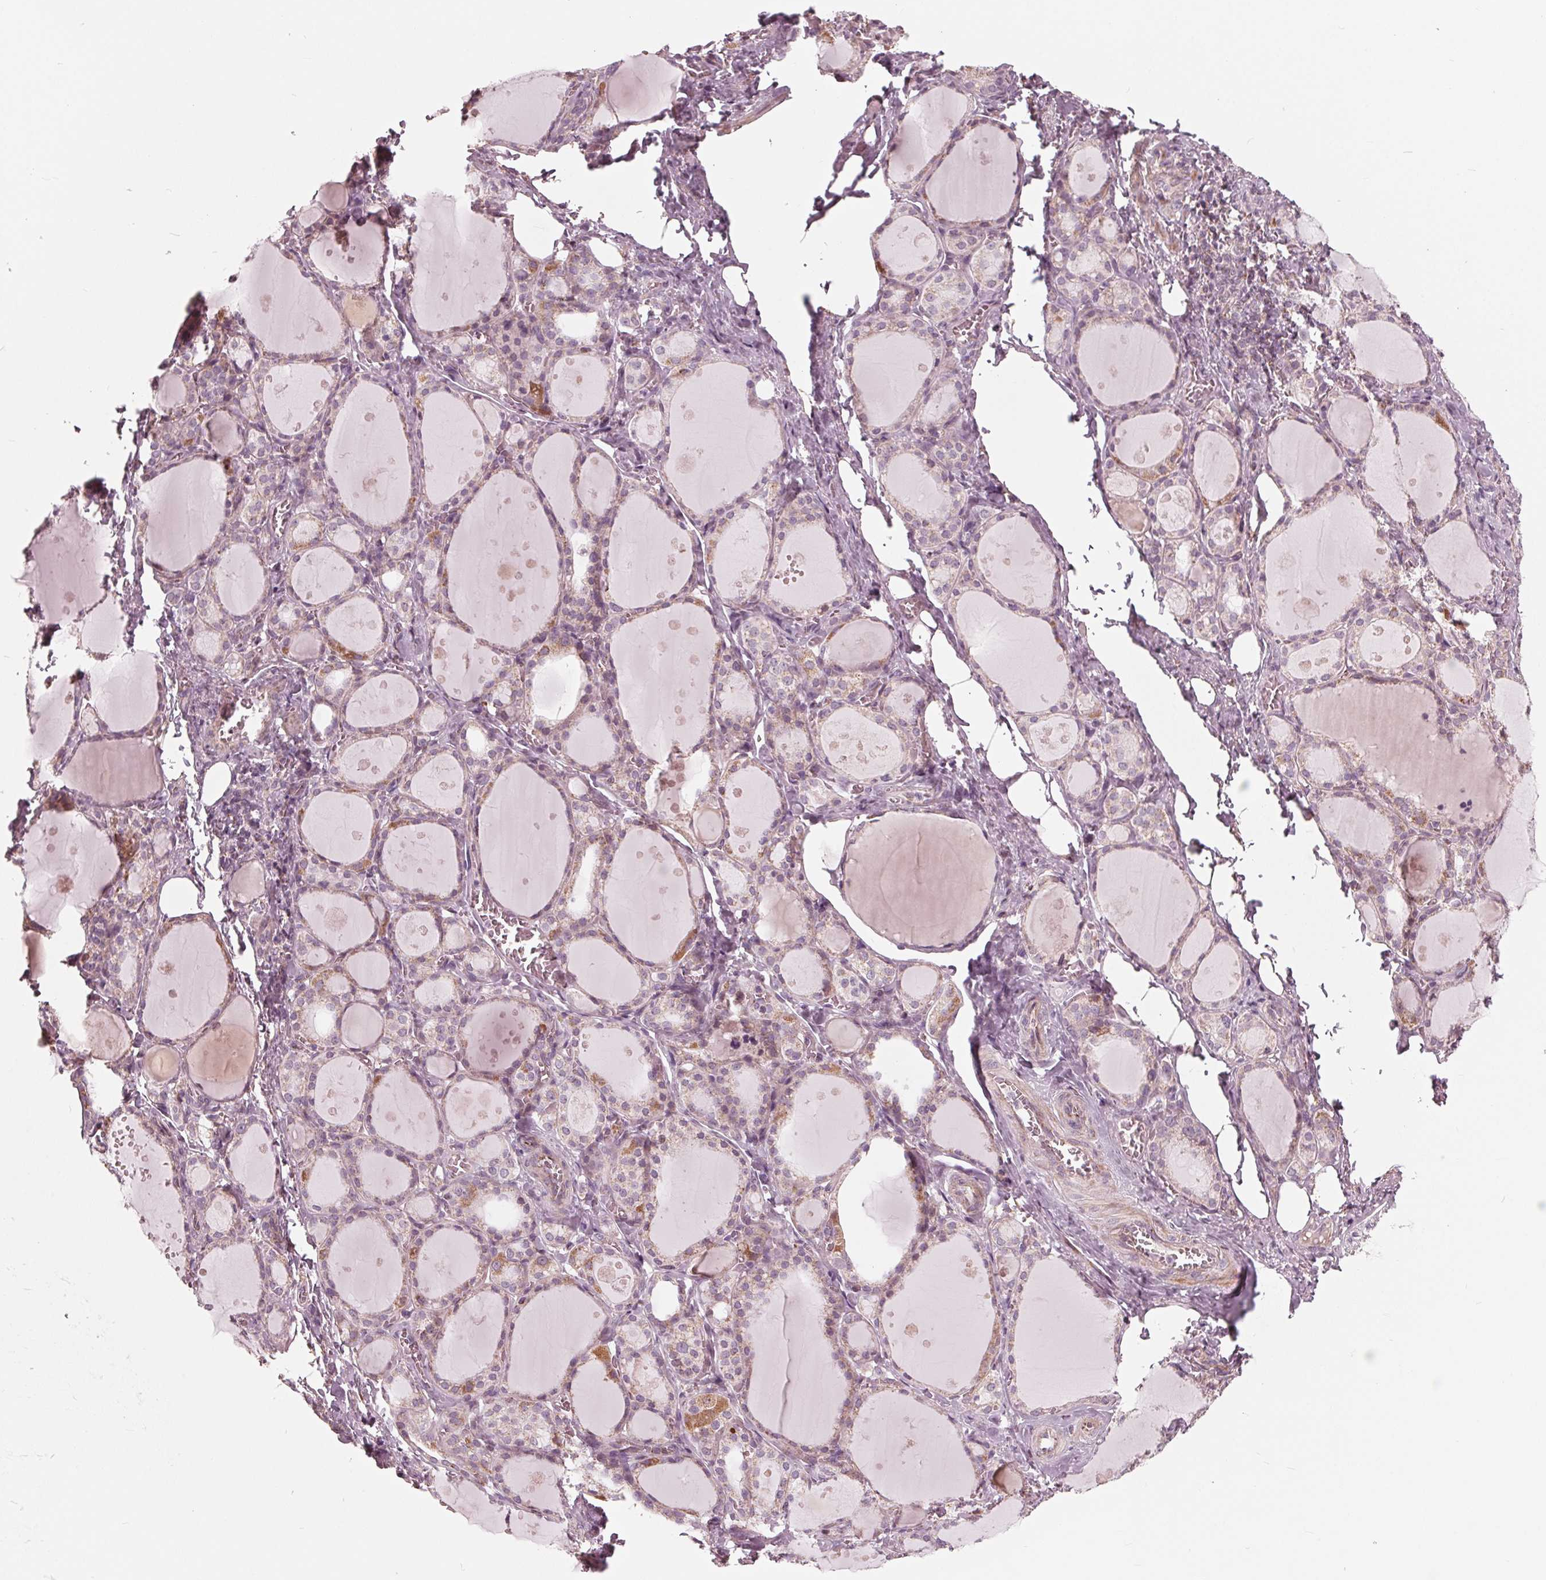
{"staining": {"intensity": "moderate", "quantity": "<25%", "location": "cytoplasmic/membranous"}, "tissue": "thyroid gland", "cell_type": "Glandular cells", "image_type": "normal", "snomed": [{"axis": "morphology", "description": "Normal tissue, NOS"}, {"axis": "topography", "description": "Thyroid gland"}], "caption": "The image shows staining of unremarkable thyroid gland, revealing moderate cytoplasmic/membranous protein expression (brown color) within glandular cells.", "gene": "DCAF4L2", "patient": {"sex": "male", "age": 68}}